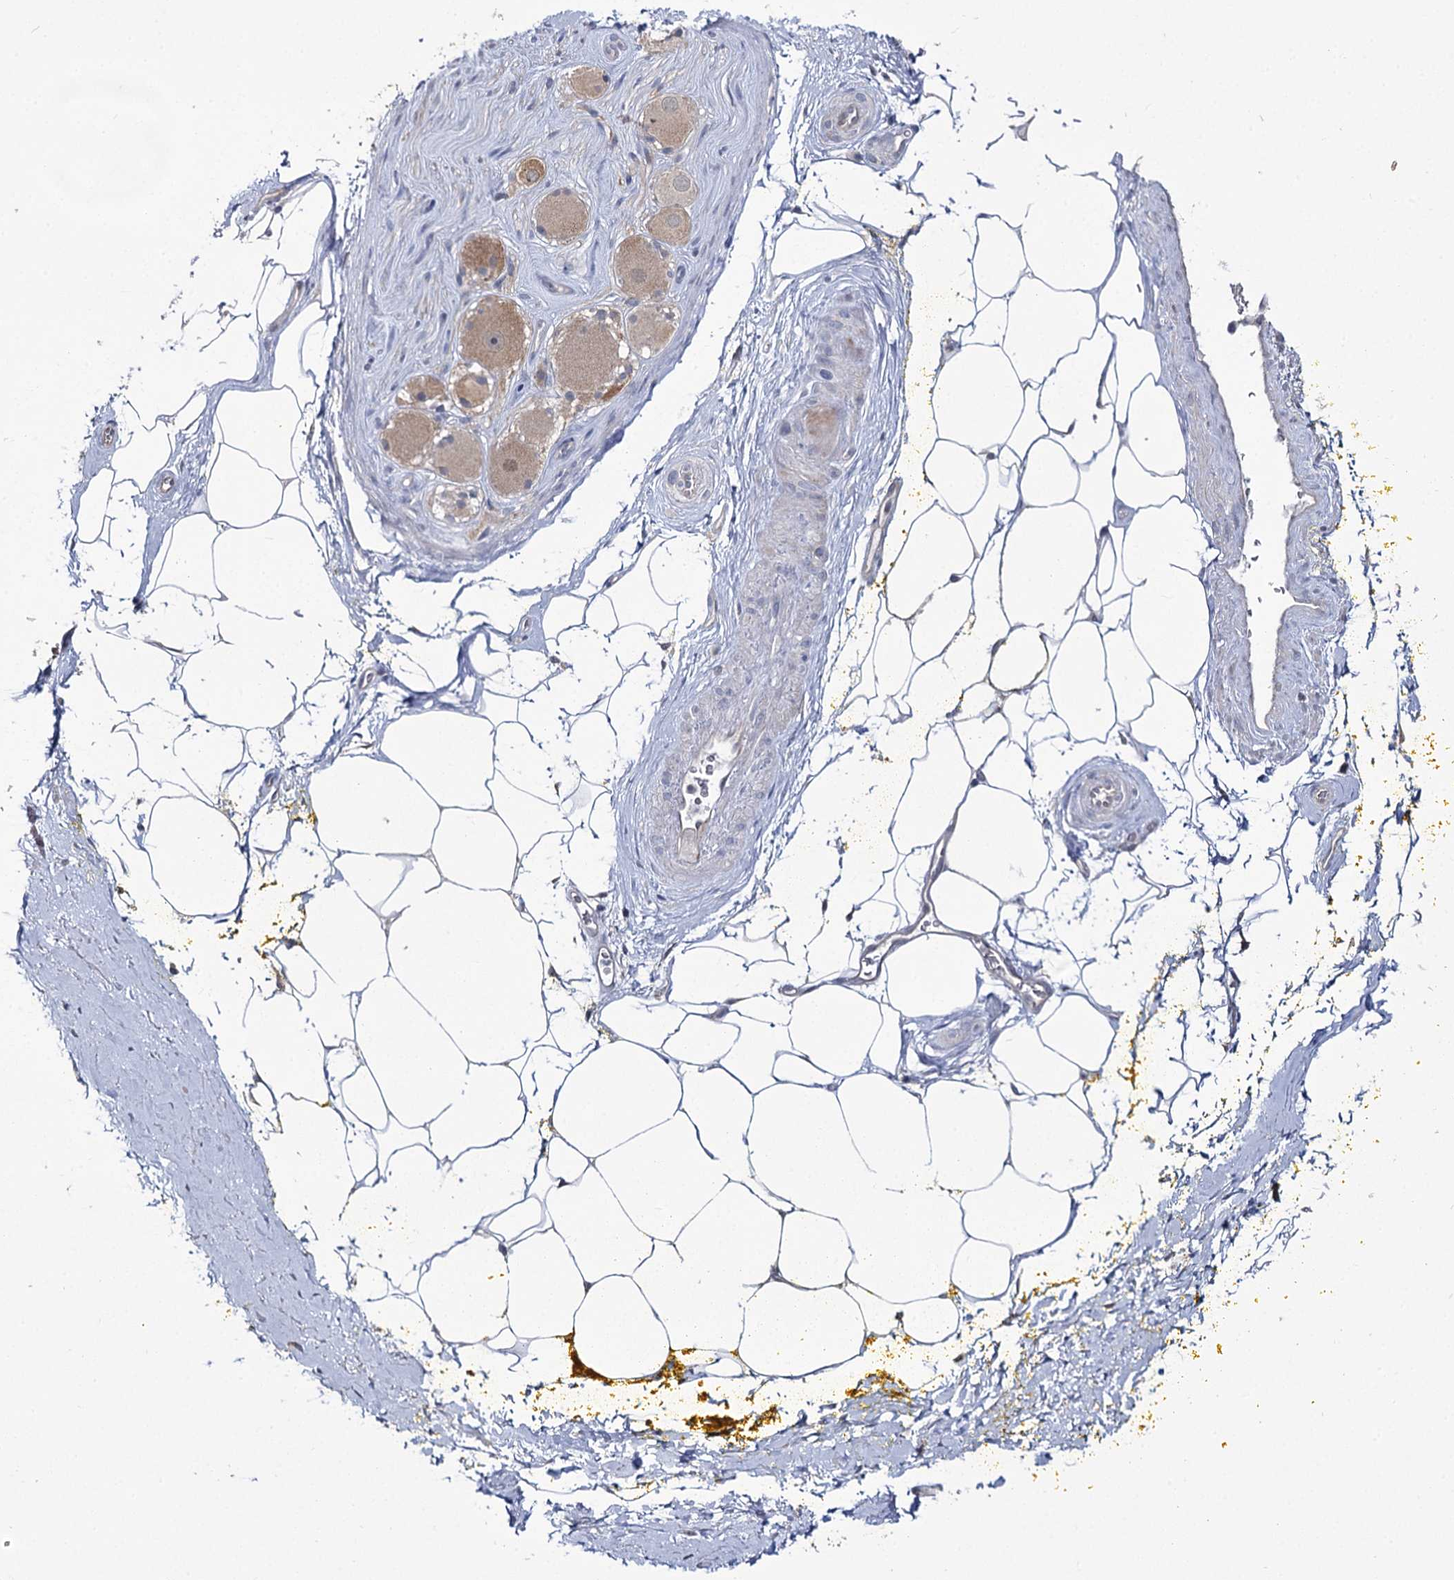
{"staining": {"intensity": "negative", "quantity": "none", "location": "none"}, "tissue": "adipose tissue", "cell_type": "Adipocytes", "image_type": "normal", "snomed": [{"axis": "morphology", "description": "Normal tissue, NOS"}, {"axis": "morphology", "description": "Adenocarcinoma, Low grade"}, {"axis": "topography", "description": "Prostate"}, {"axis": "topography", "description": "Peripheral nerve tissue"}], "caption": "Immunohistochemistry (IHC) of normal adipose tissue displays no staining in adipocytes.", "gene": "PHYHIPL", "patient": {"sex": "male", "age": 63}}